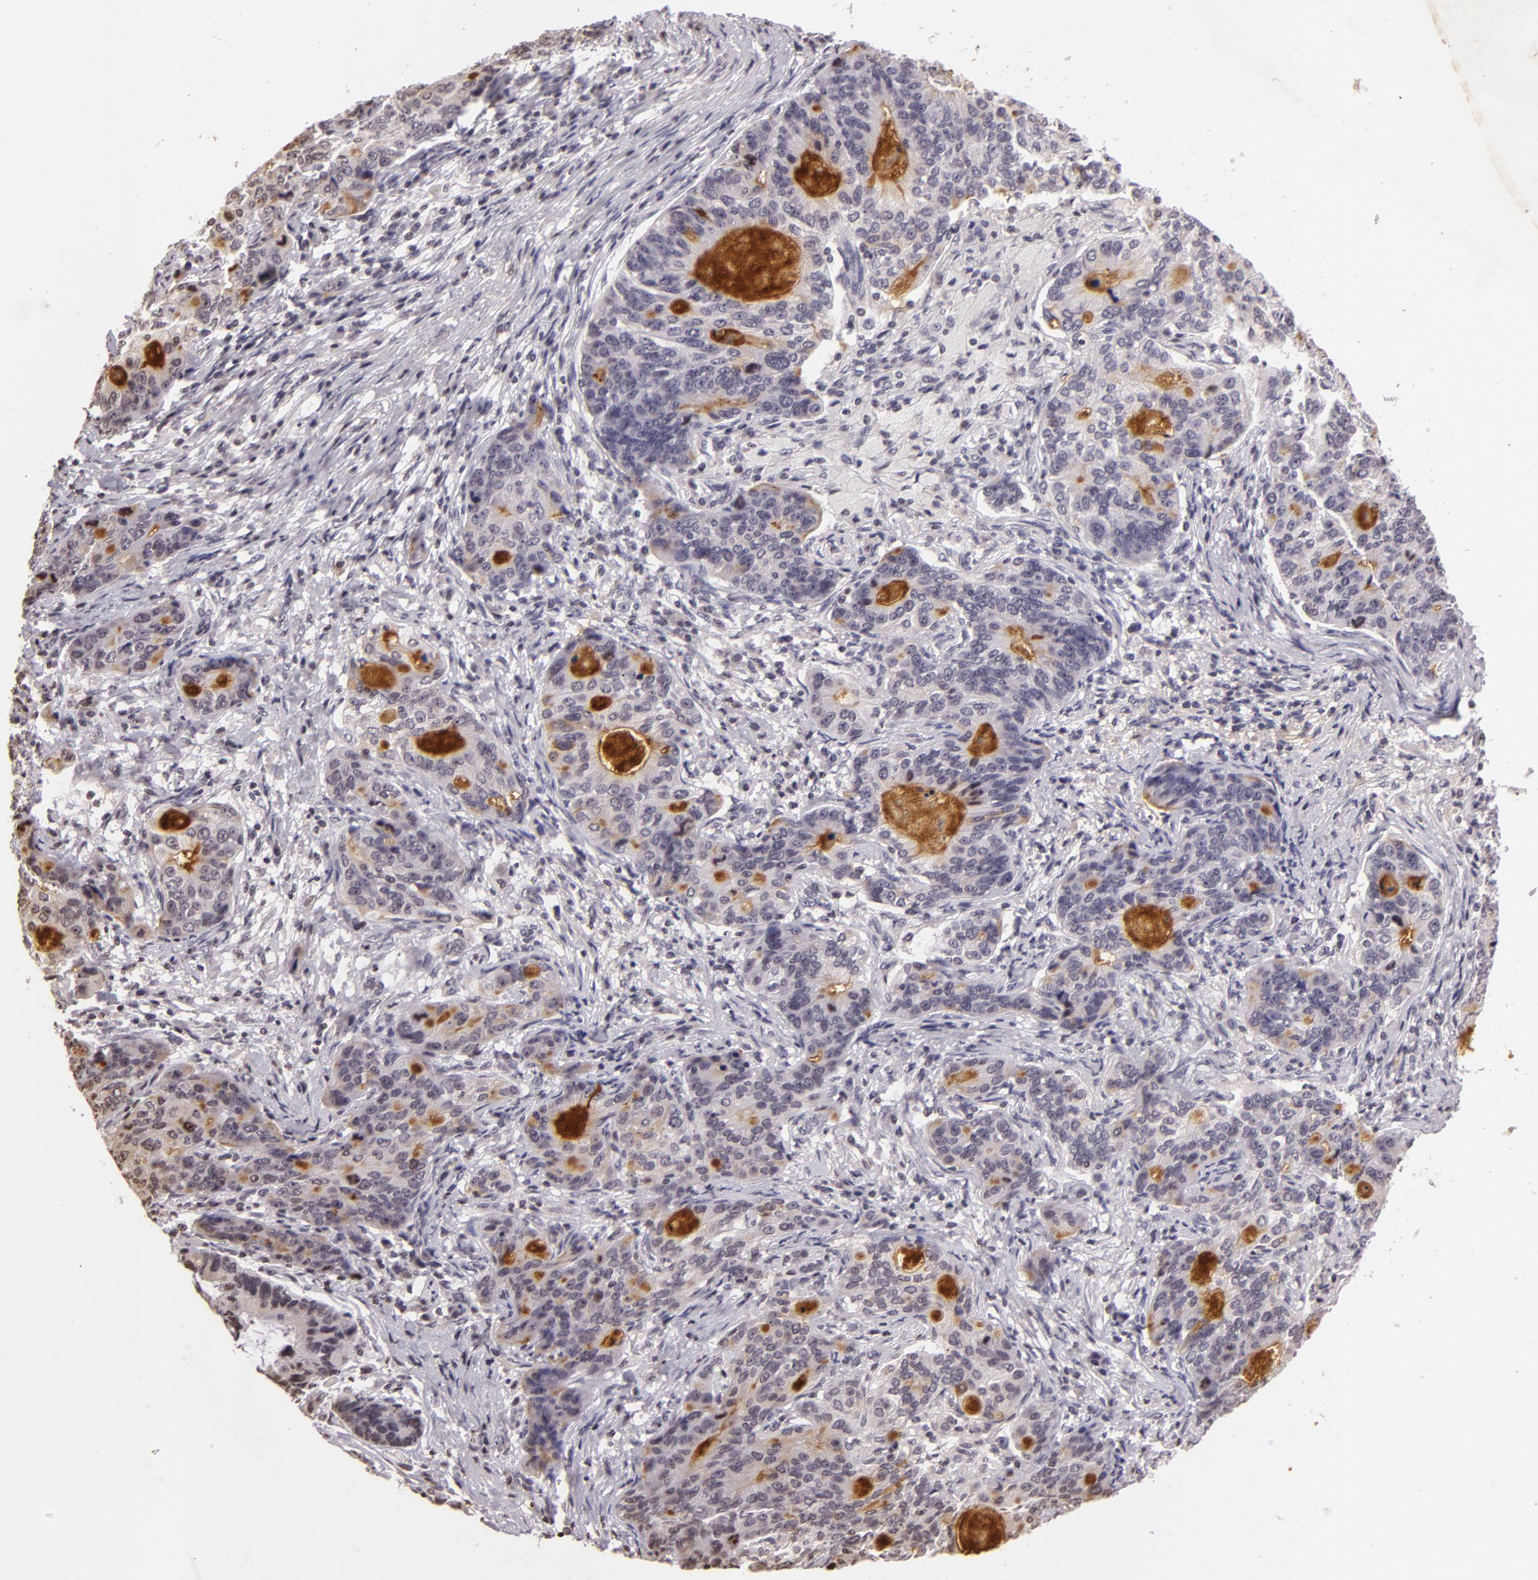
{"staining": {"intensity": "moderate", "quantity": "<25%", "location": "cytoplasmic/membranous"}, "tissue": "stomach cancer", "cell_type": "Tumor cells", "image_type": "cancer", "snomed": [{"axis": "morphology", "description": "Adenocarcinoma, NOS"}, {"axis": "topography", "description": "Esophagus"}, {"axis": "topography", "description": "Stomach"}], "caption": "Immunohistochemistry (DAB) staining of stomach cancer demonstrates moderate cytoplasmic/membranous protein expression in approximately <25% of tumor cells.", "gene": "MUC1", "patient": {"sex": "male", "age": 74}}